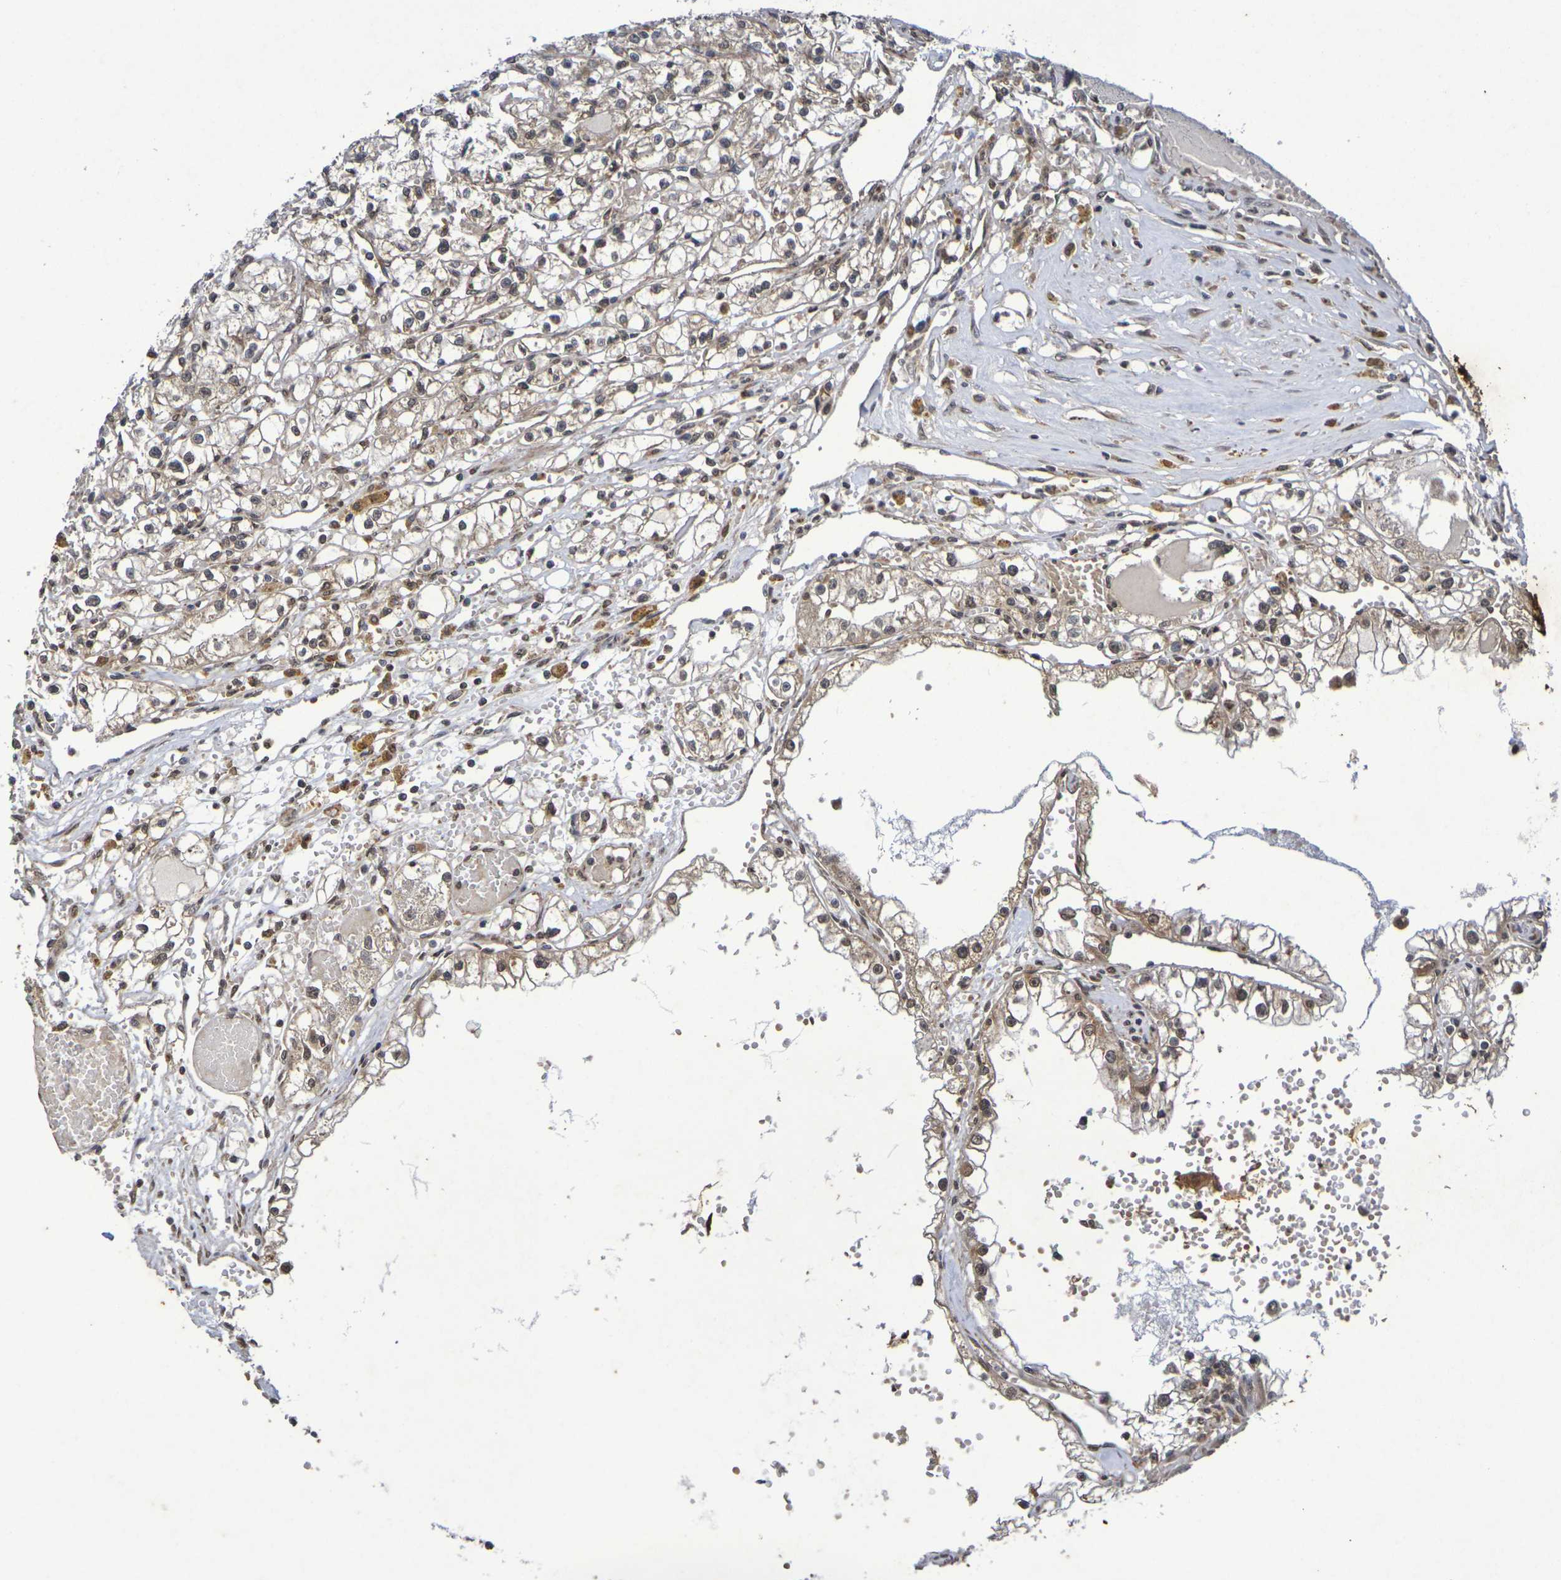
{"staining": {"intensity": "weak", "quantity": ">75%", "location": "cytoplasmic/membranous,nuclear"}, "tissue": "renal cancer", "cell_type": "Tumor cells", "image_type": "cancer", "snomed": [{"axis": "morphology", "description": "Adenocarcinoma, NOS"}, {"axis": "topography", "description": "Kidney"}], "caption": "Brown immunohistochemical staining in renal cancer reveals weak cytoplasmic/membranous and nuclear positivity in about >75% of tumor cells.", "gene": "GUCY1A2", "patient": {"sex": "male", "age": 56}}